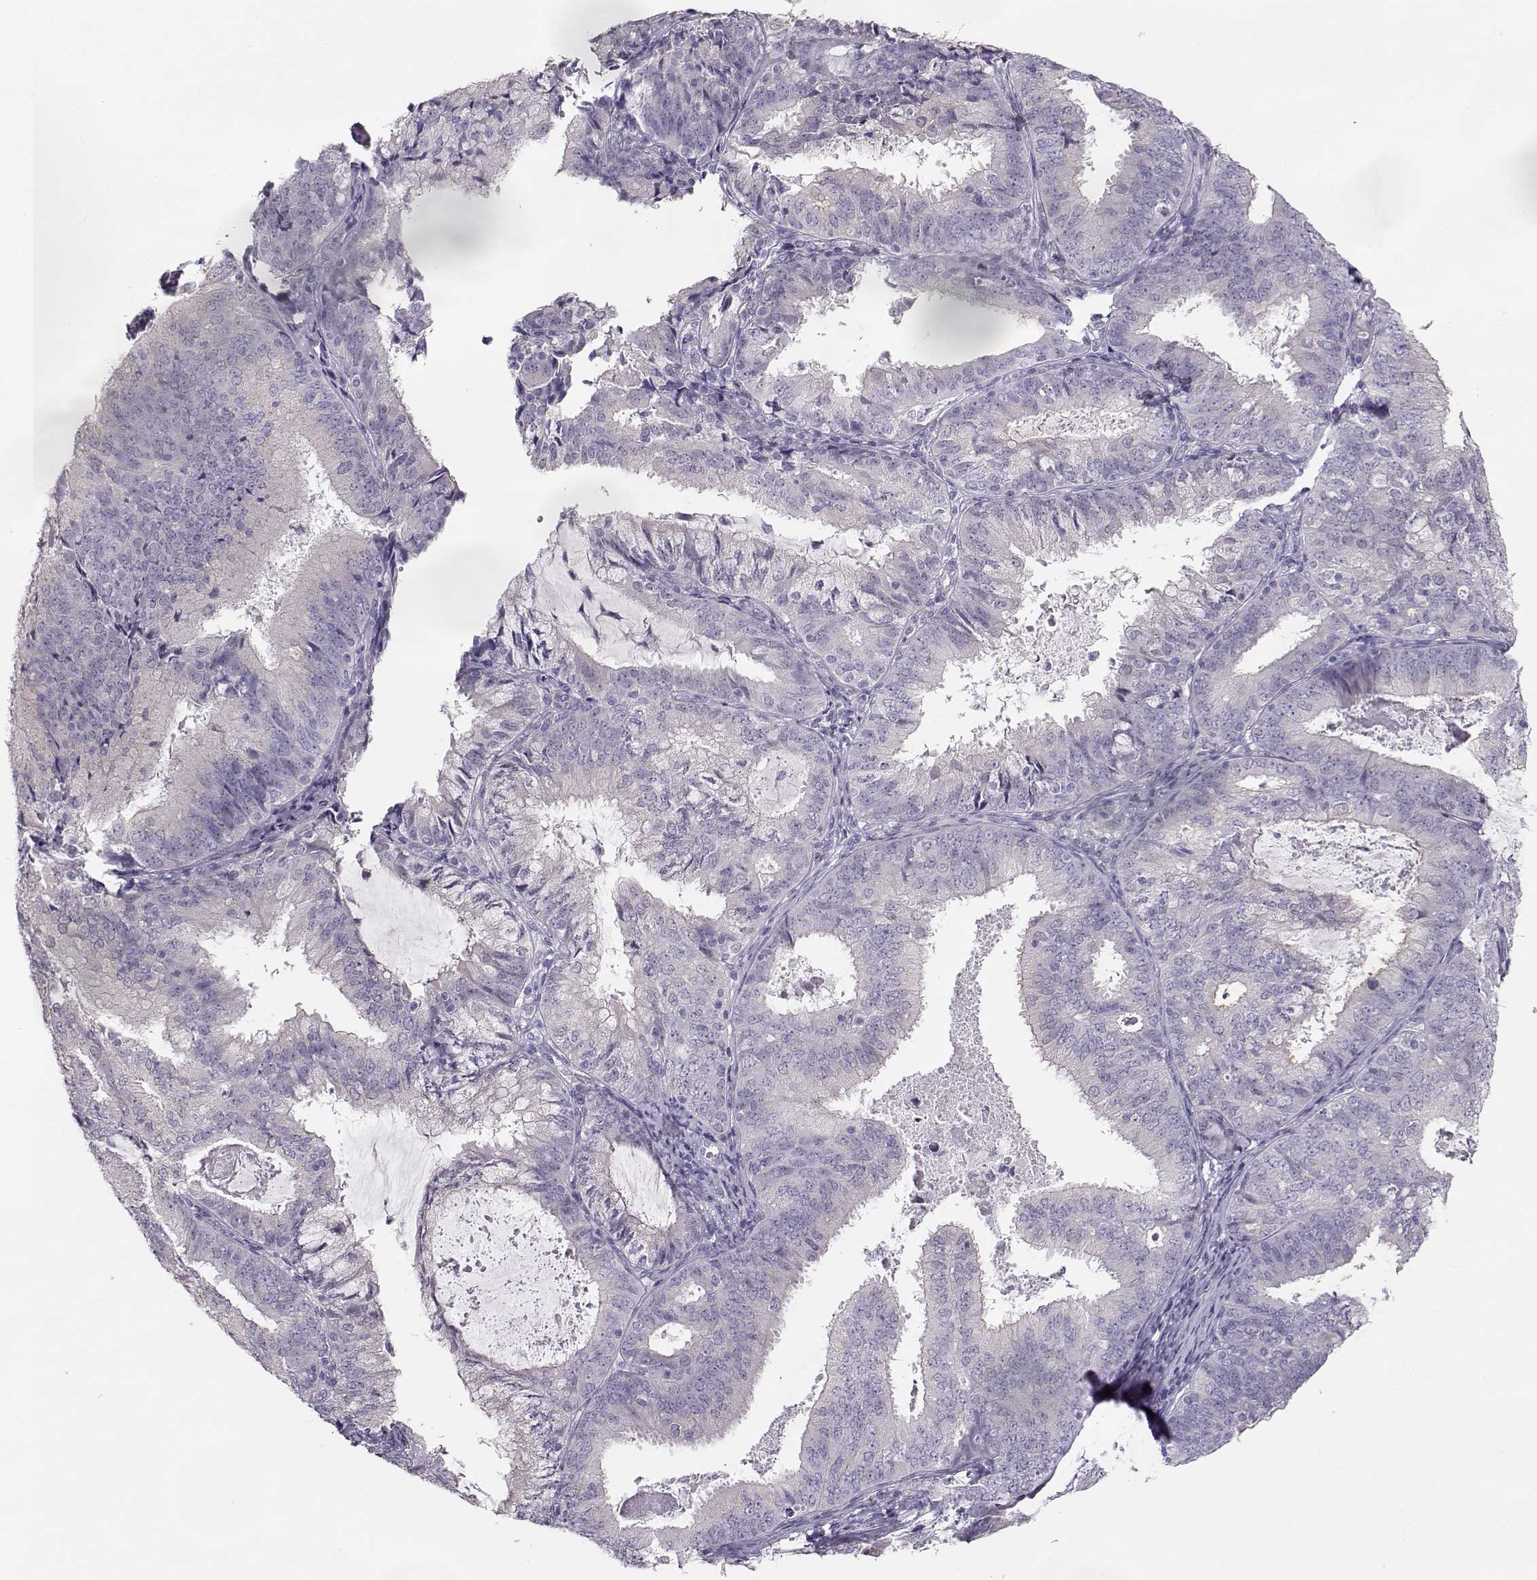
{"staining": {"intensity": "negative", "quantity": "none", "location": "none"}, "tissue": "endometrial cancer", "cell_type": "Tumor cells", "image_type": "cancer", "snomed": [{"axis": "morphology", "description": "Adenocarcinoma, NOS"}, {"axis": "topography", "description": "Endometrium"}], "caption": "Tumor cells are negative for protein expression in human endometrial cancer (adenocarcinoma). (DAB (3,3'-diaminobenzidine) IHC, high magnification).", "gene": "GLIPR1L2", "patient": {"sex": "female", "age": 57}}